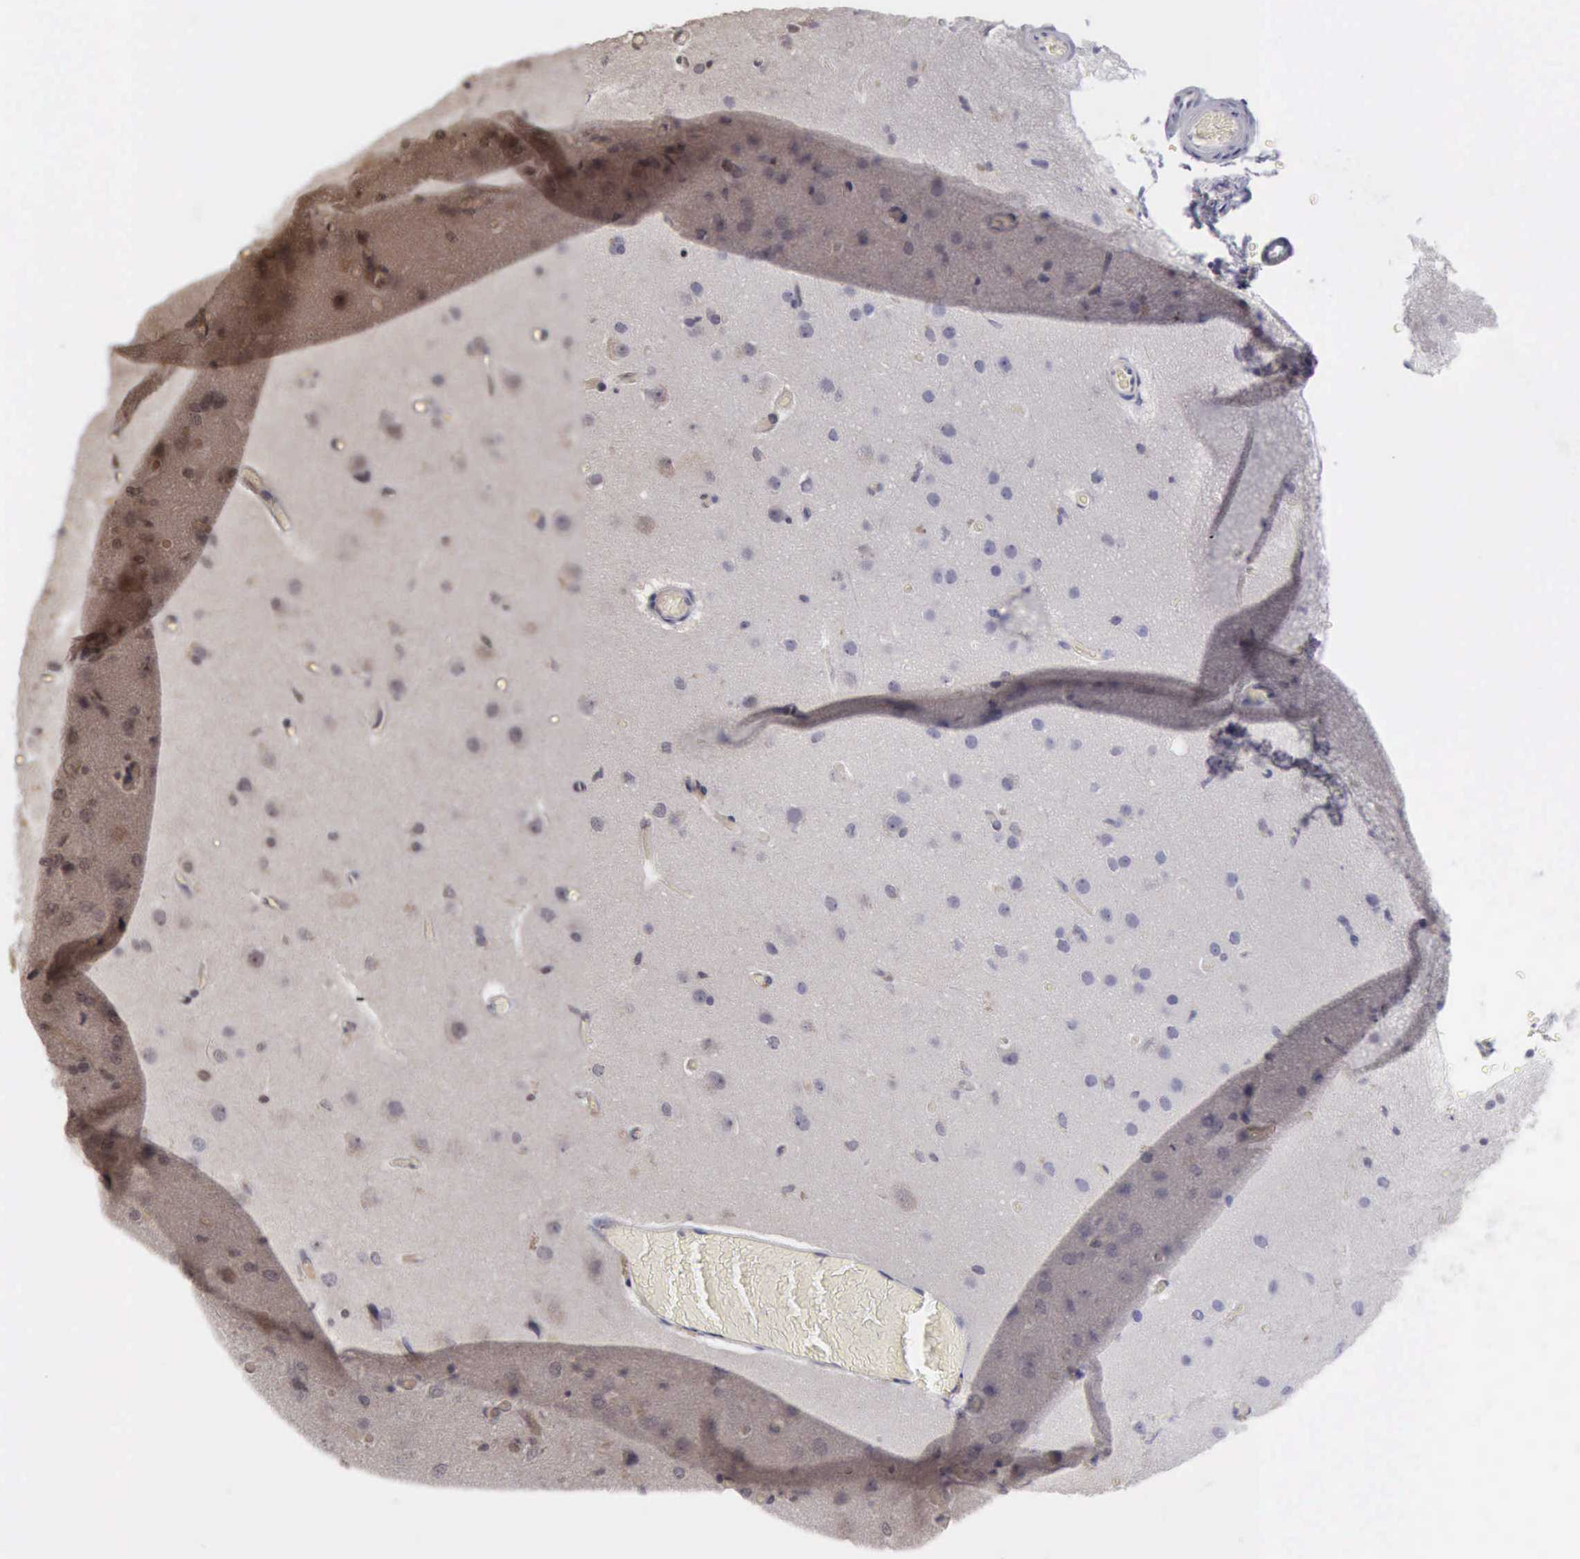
{"staining": {"intensity": "weak", "quantity": "25%-75%", "location": "cytoplasmic/membranous"}, "tissue": "cerebral cortex", "cell_type": "Endothelial cells", "image_type": "normal", "snomed": [{"axis": "morphology", "description": "Normal tissue, NOS"}, {"axis": "morphology", "description": "Glioma, malignant, High grade"}, {"axis": "topography", "description": "Cerebral cortex"}], "caption": "High-power microscopy captured an immunohistochemistry micrograph of normal cerebral cortex, revealing weak cytoplasmic/membranous staining in about 25%-75% of endothelial cells.", "gene": "CDKN2A", "patient": {"sex": "male", "age": 77}}